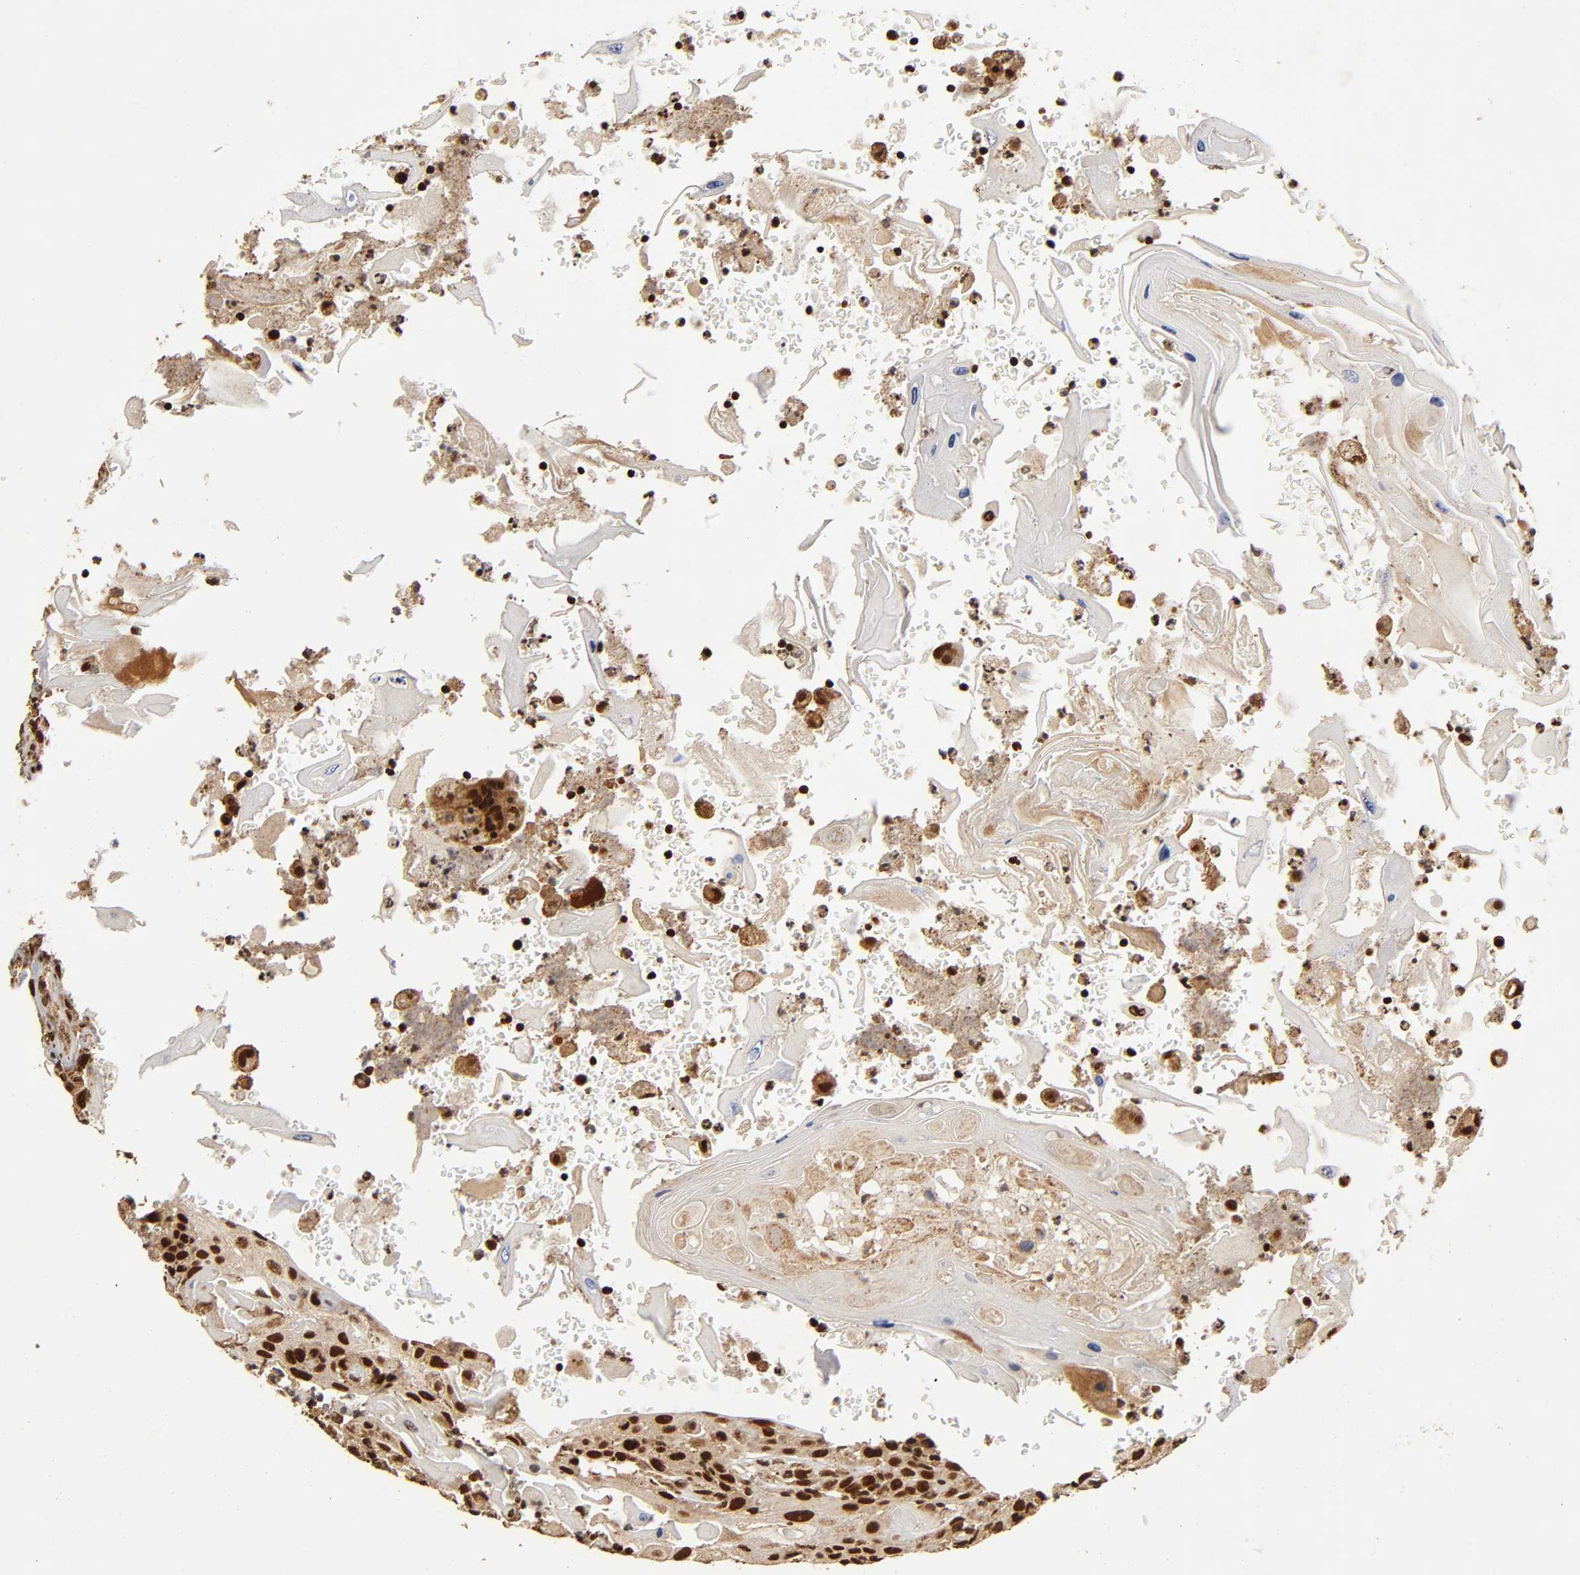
{"staining": {"intensity": "strong", "quantity": ">75%", "location": "cytoplasmic/membranous,nuclear"}, "tissue": "head and neck cancer", "cell_type": "Tumor cells", "image_type": "cancer", "snomed": [{"axis": "morphology", "description": "Squamous cell carcinoma, NOS"}, {"axis": "topography", "description": "Oral tissue"}, {"axis": "topography", "description": "Head-Neck"}], "caption": "Strong cytoplasmic/membranous and nuclear protein positivity is identified in approximately >75% of tumor cells in squamous cell carcinoma (head and neck).", "gene": "RNF122", "patient": {"sex": "female", "age": 76}}